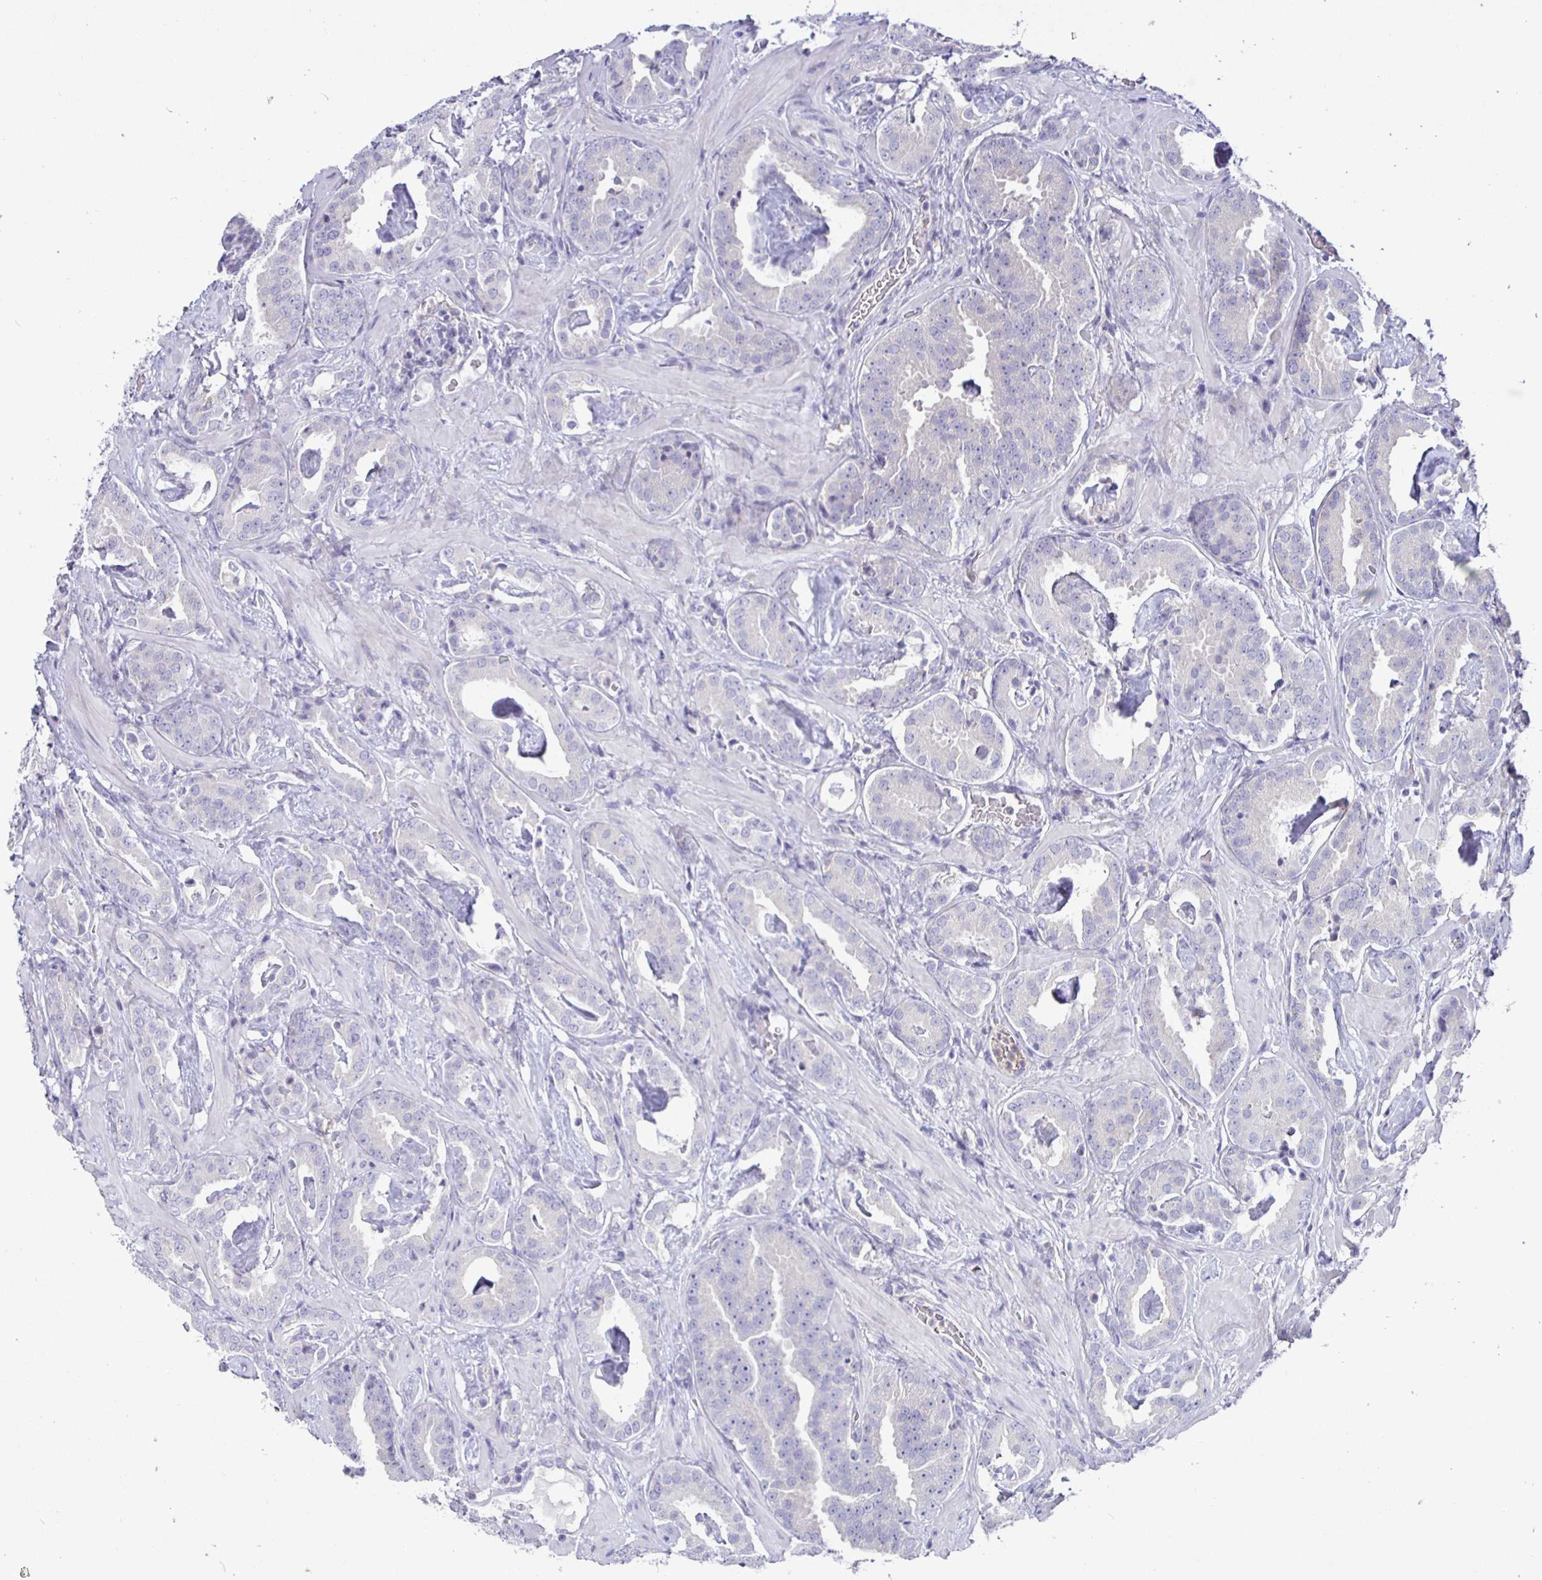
{"staining": {"intensity": "negative", "quantity": "none", "location": "none"}, "tissue": "prostate cancer", "cell_type": "Tumor cells", "image_type": "cancer", "snomed": [{"axis": "morphology", "description": "Adenocarcinoma, Low grade"}, {"axis": "topography", "description": "Prostate"}], "caption": "A photomicrograph of human prostate cancer (adenocarcinoma (low-grade)) is negative for staining in tumor cells.", "gene": "SIRPA", "patient": {"sex": "male", "age": 62}}